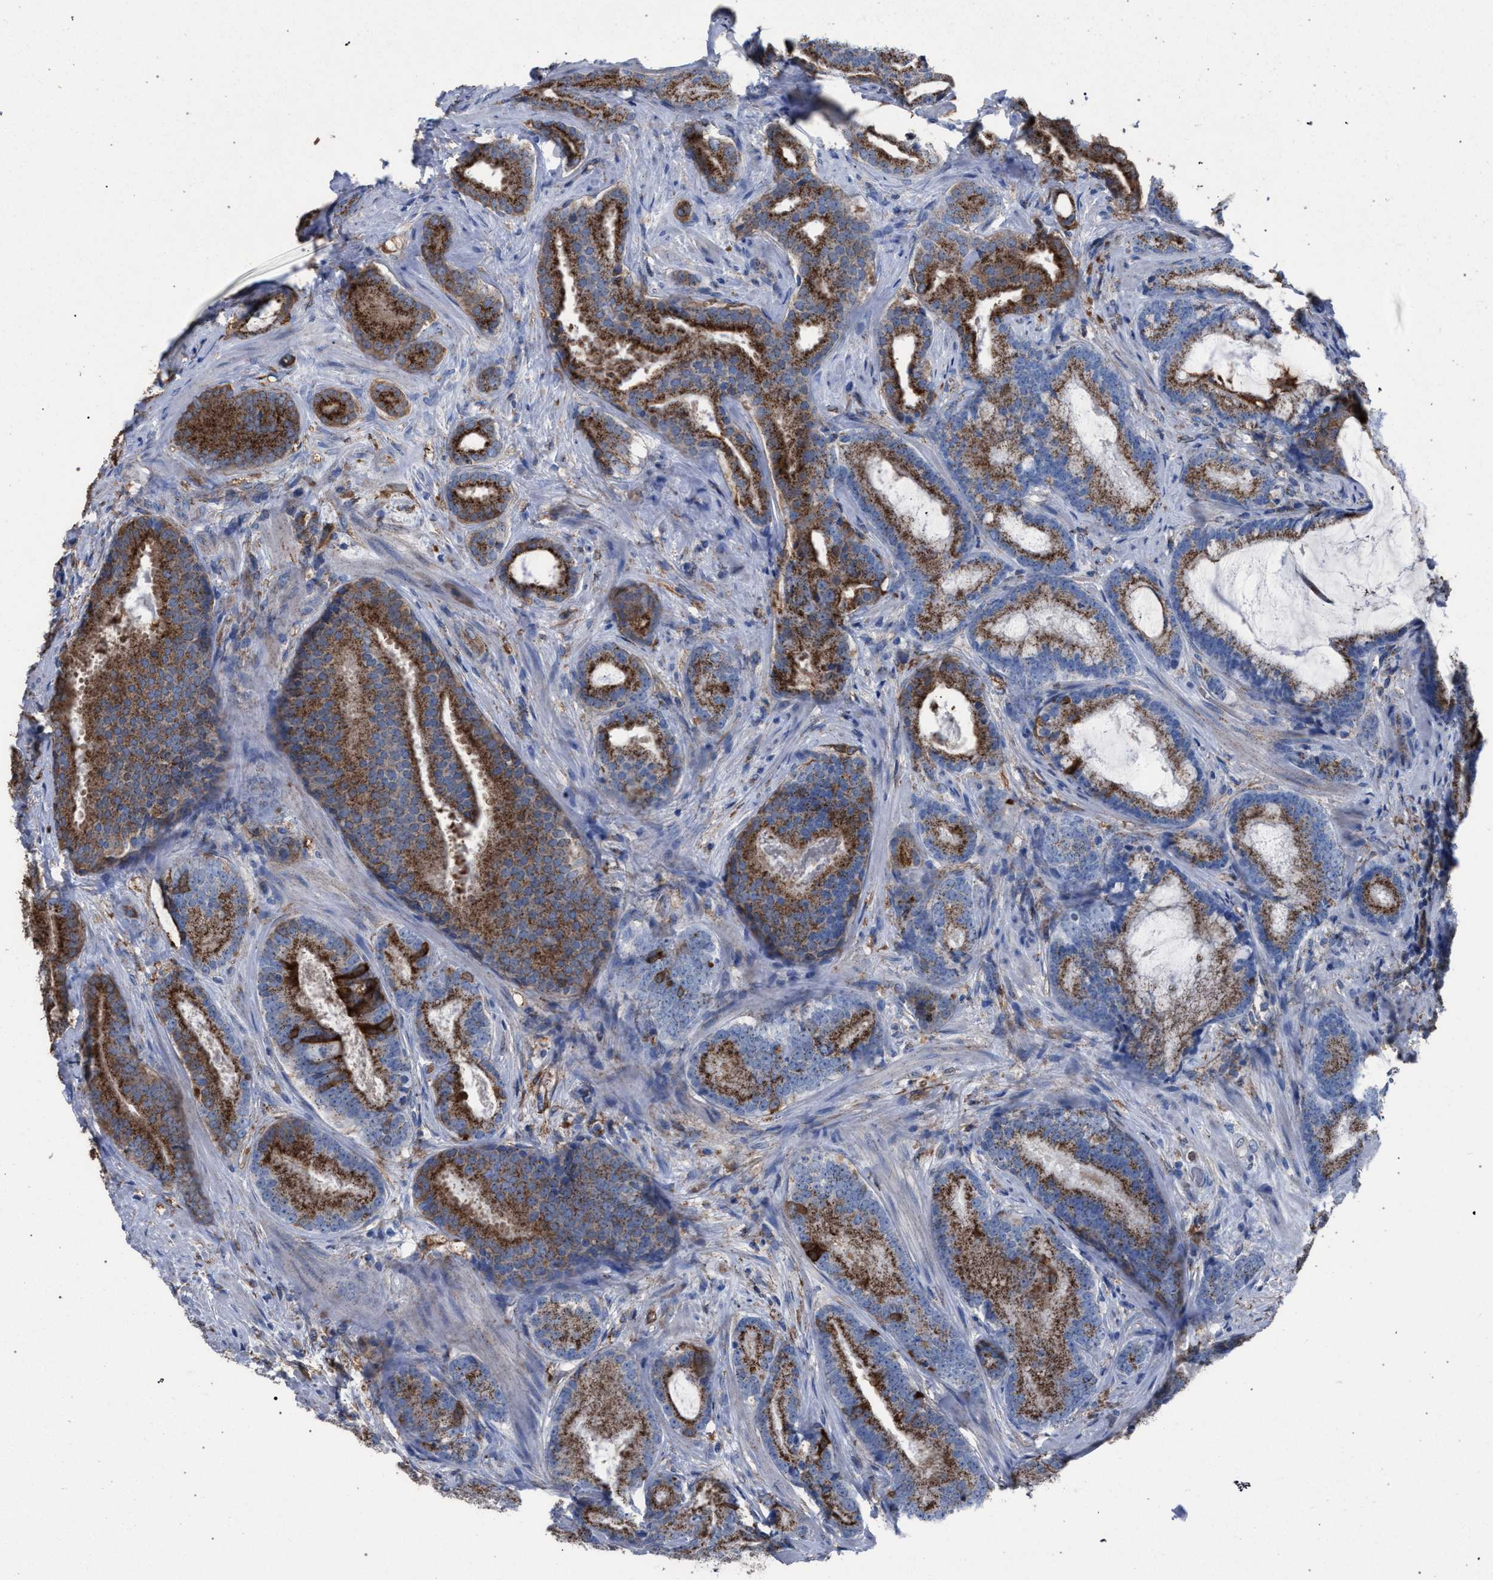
{"staining": {"intensity": "strong", "quantity": ">75%", "location": "cytoplasmic/membranous"}, "tissue": "prostate cancer", "cell_type": "Tumor cells", "image_type": "cancer", "snomed": [{"axis": "morphology", "description": "Adenocarcinoma, High grade"}, {"axis": "topography", "description": "Prostate"}], "caption": "Immunohistochemistry (IHC) histopathology image of neoplastic tissue: prostate high-grade adenocarcinoma stained using immunohistochemistry (IHC) displays high levels of strong protein expression localized specifically in the cytoplasmic/membranous of tumor cells, appearing as a cytoplasmic/membranous brown color.", "gene": "HSD17B4", "patient": {"sex": "male", "age": 55}}